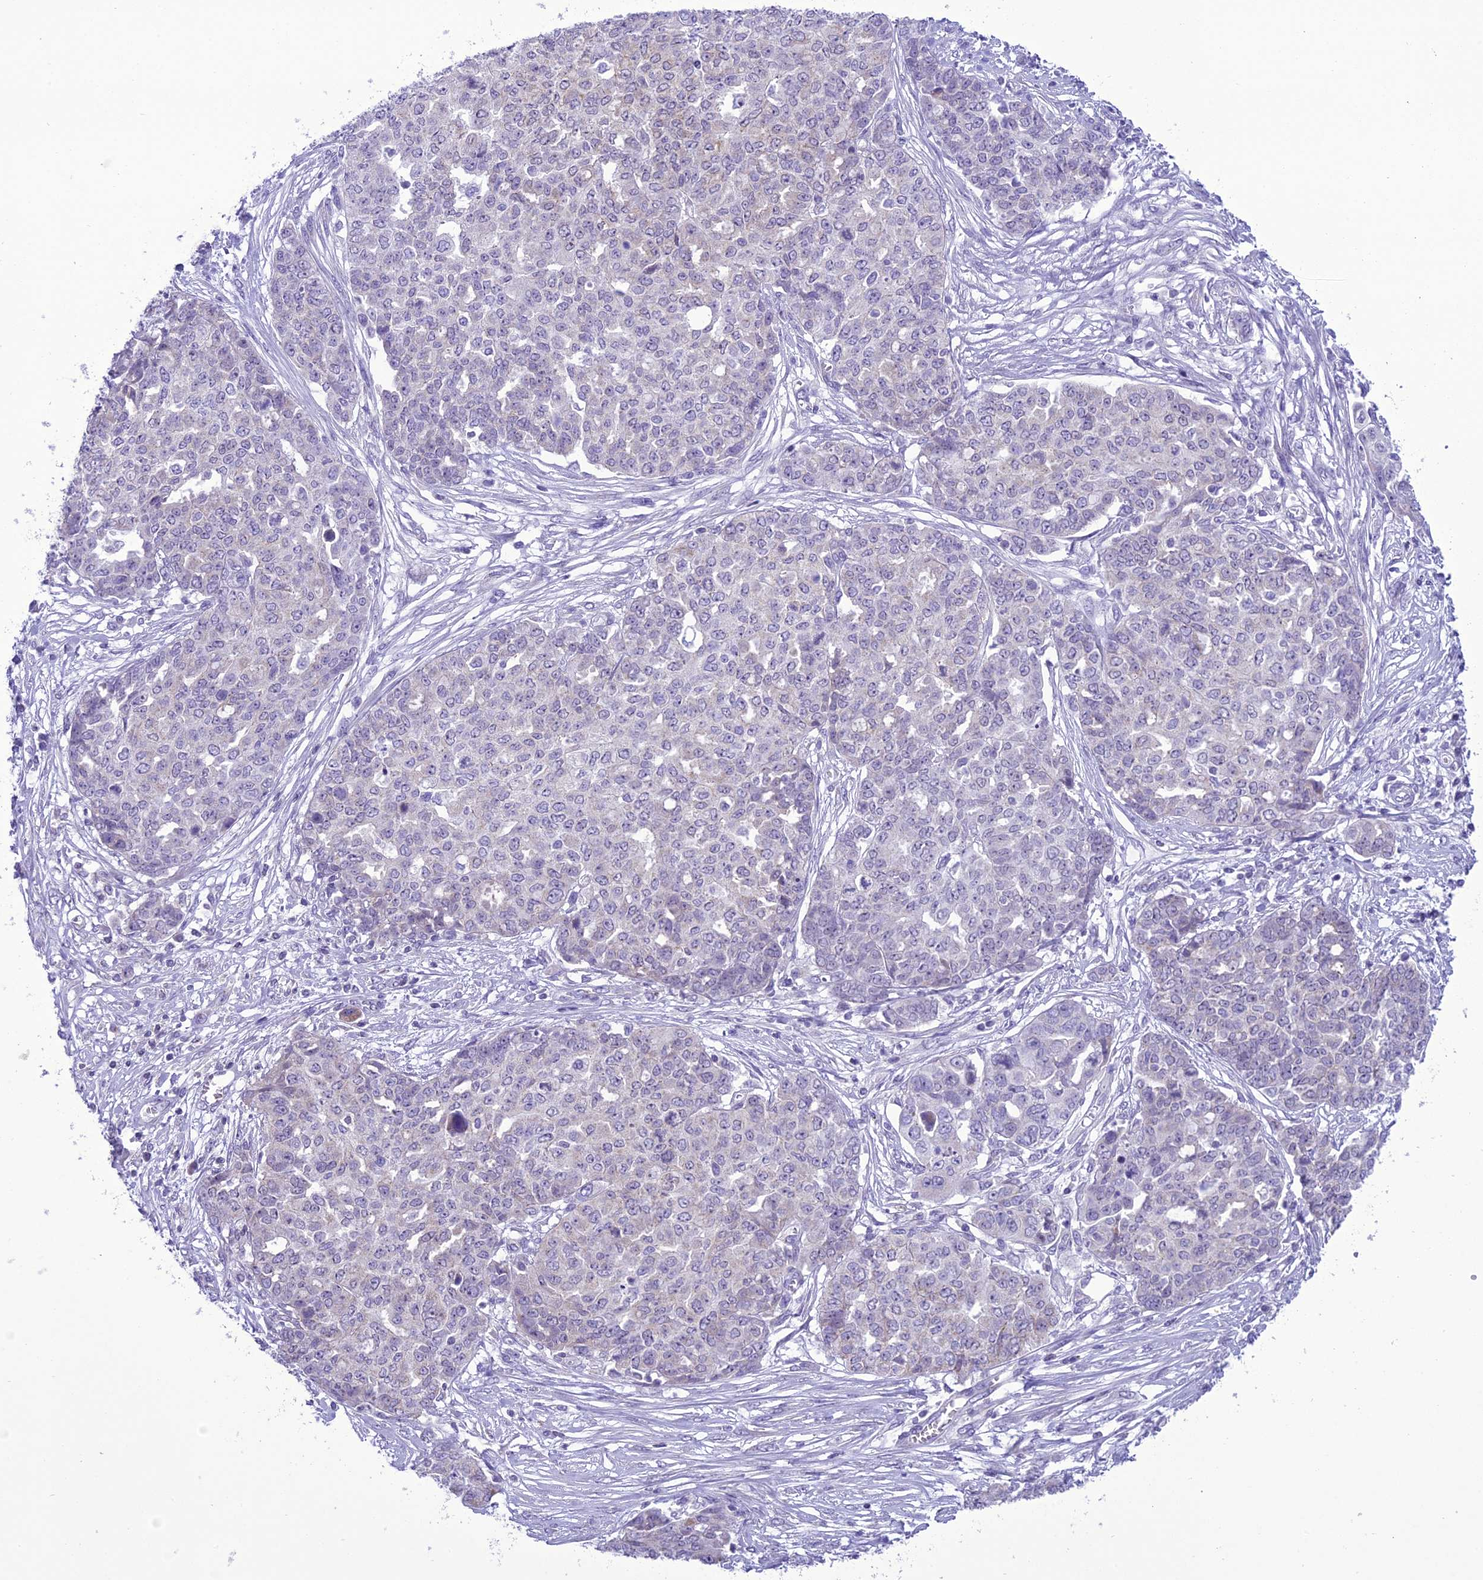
{"staining": {"intensity": "negative", "quantity": "none", "location": "none"}, "tissue": "ovarian cancer", "cell_type": "Tumor cells", "image_type": "cancer", "snomed": [{"axis": "morphology", "description": "Cystadenocarcinoma, serous, NOS"}, {"axis": "topography", "description": "Soft tissue"}, {"axis": "topography", "description": "Ovary"}], "caption": "The micrograph reveals no significant positivity in tumor cells of ovarian cancer. Brightfield microscopy of immunohistochemistry (IHC) stained with DAB (brown) and hematoxylin (blue), captured at high magnification.", "gene": "B9D2", "patient": {"sex": "female", "age": 57}}